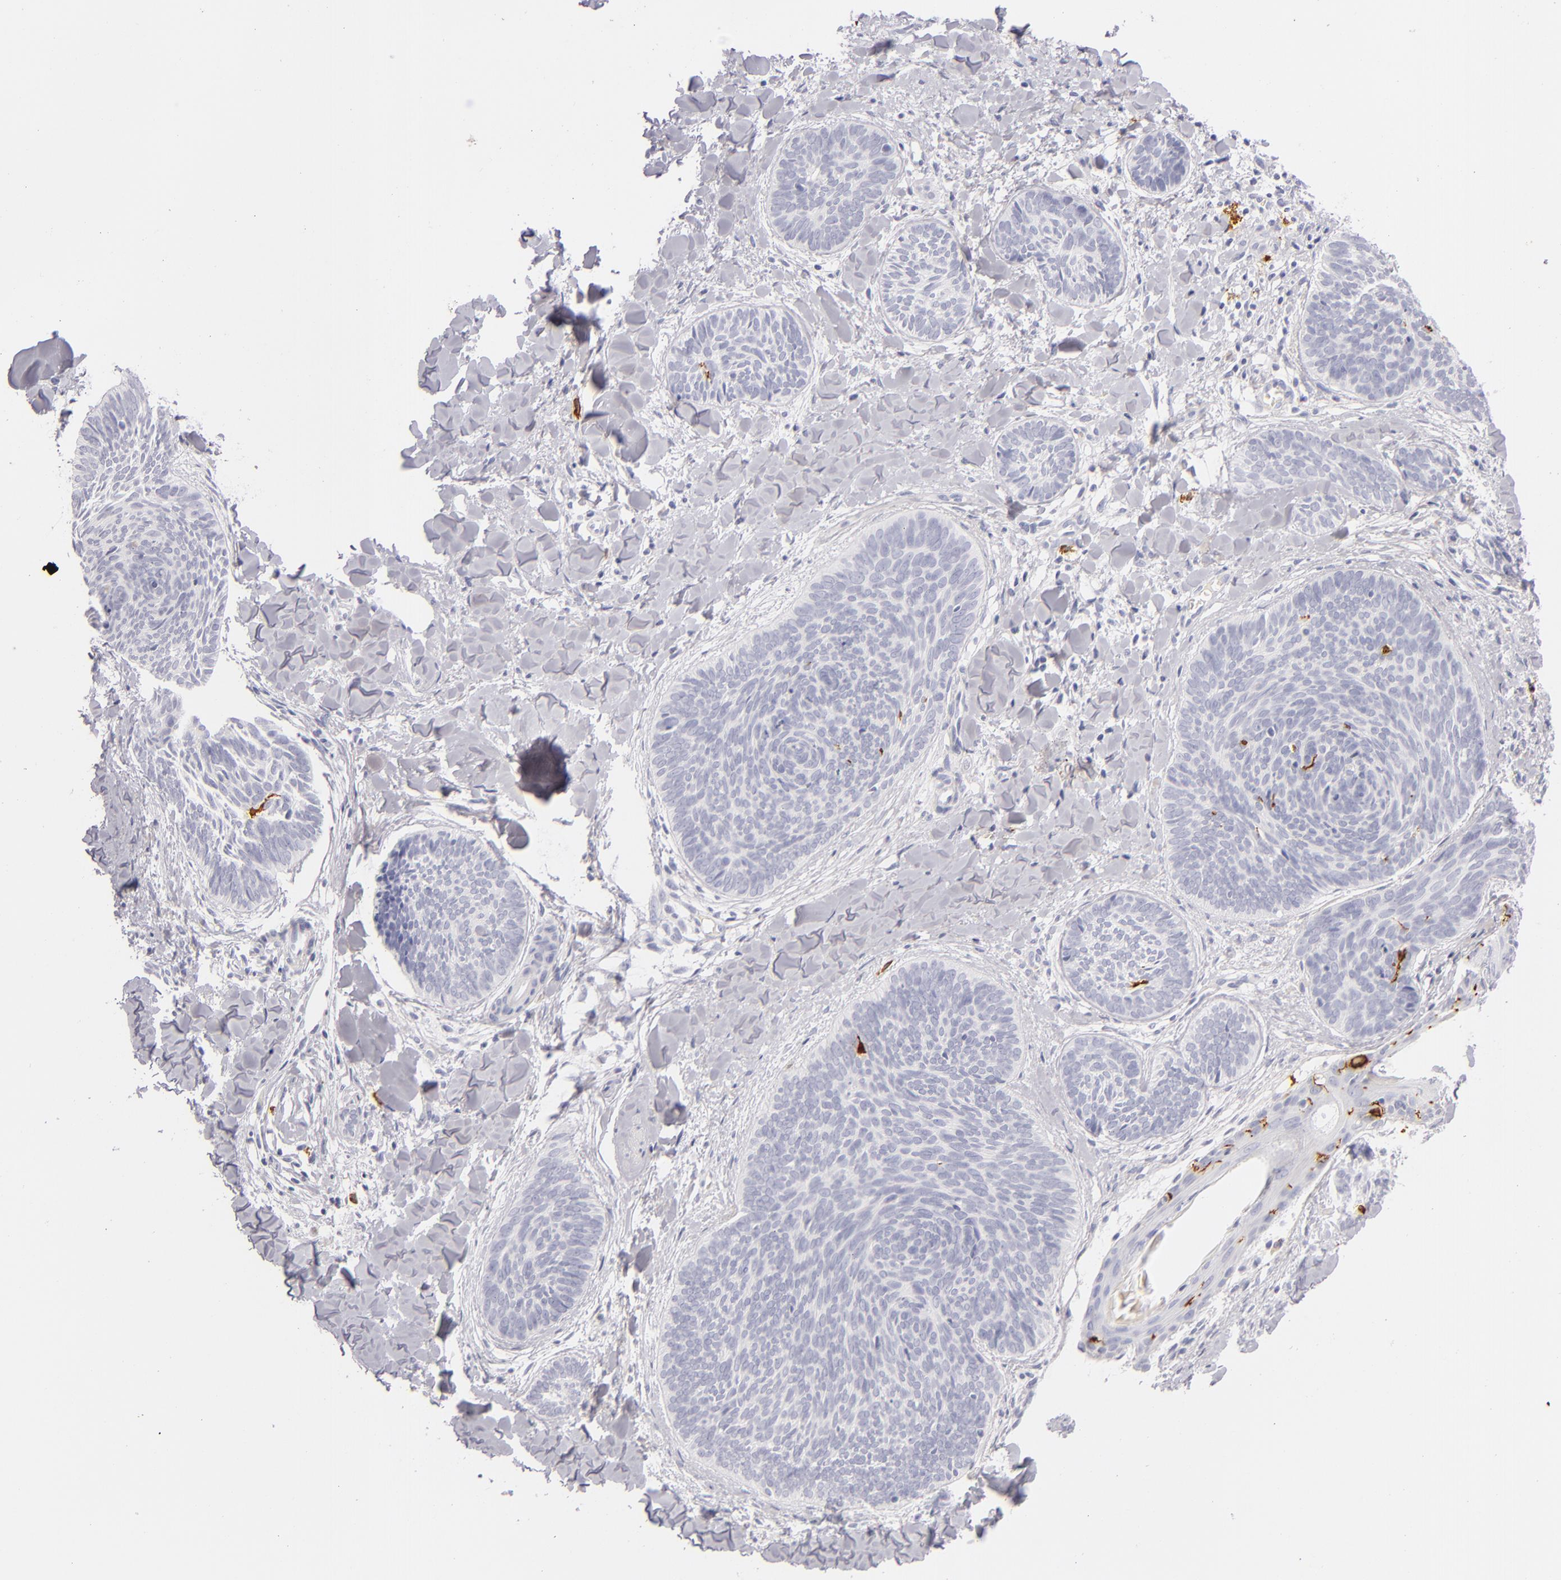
{"staining": {"intensity": "negative", "quantity": "none", "location": "none"}, "tissue": "skin cancer", "cell_type": "Tumor cells", "image_type": "cancer", "snomed": [{"axis": "morphology", "description": "Basal cell carcinoma"}, {"axis": "topography", "description": "Skin"}], "caption": "This is an immunohistochemistry image of skin cancer. There is no positivity in tumor cells.", "gene": "CD207", "patient": {"sex": "female", "age": 81}}